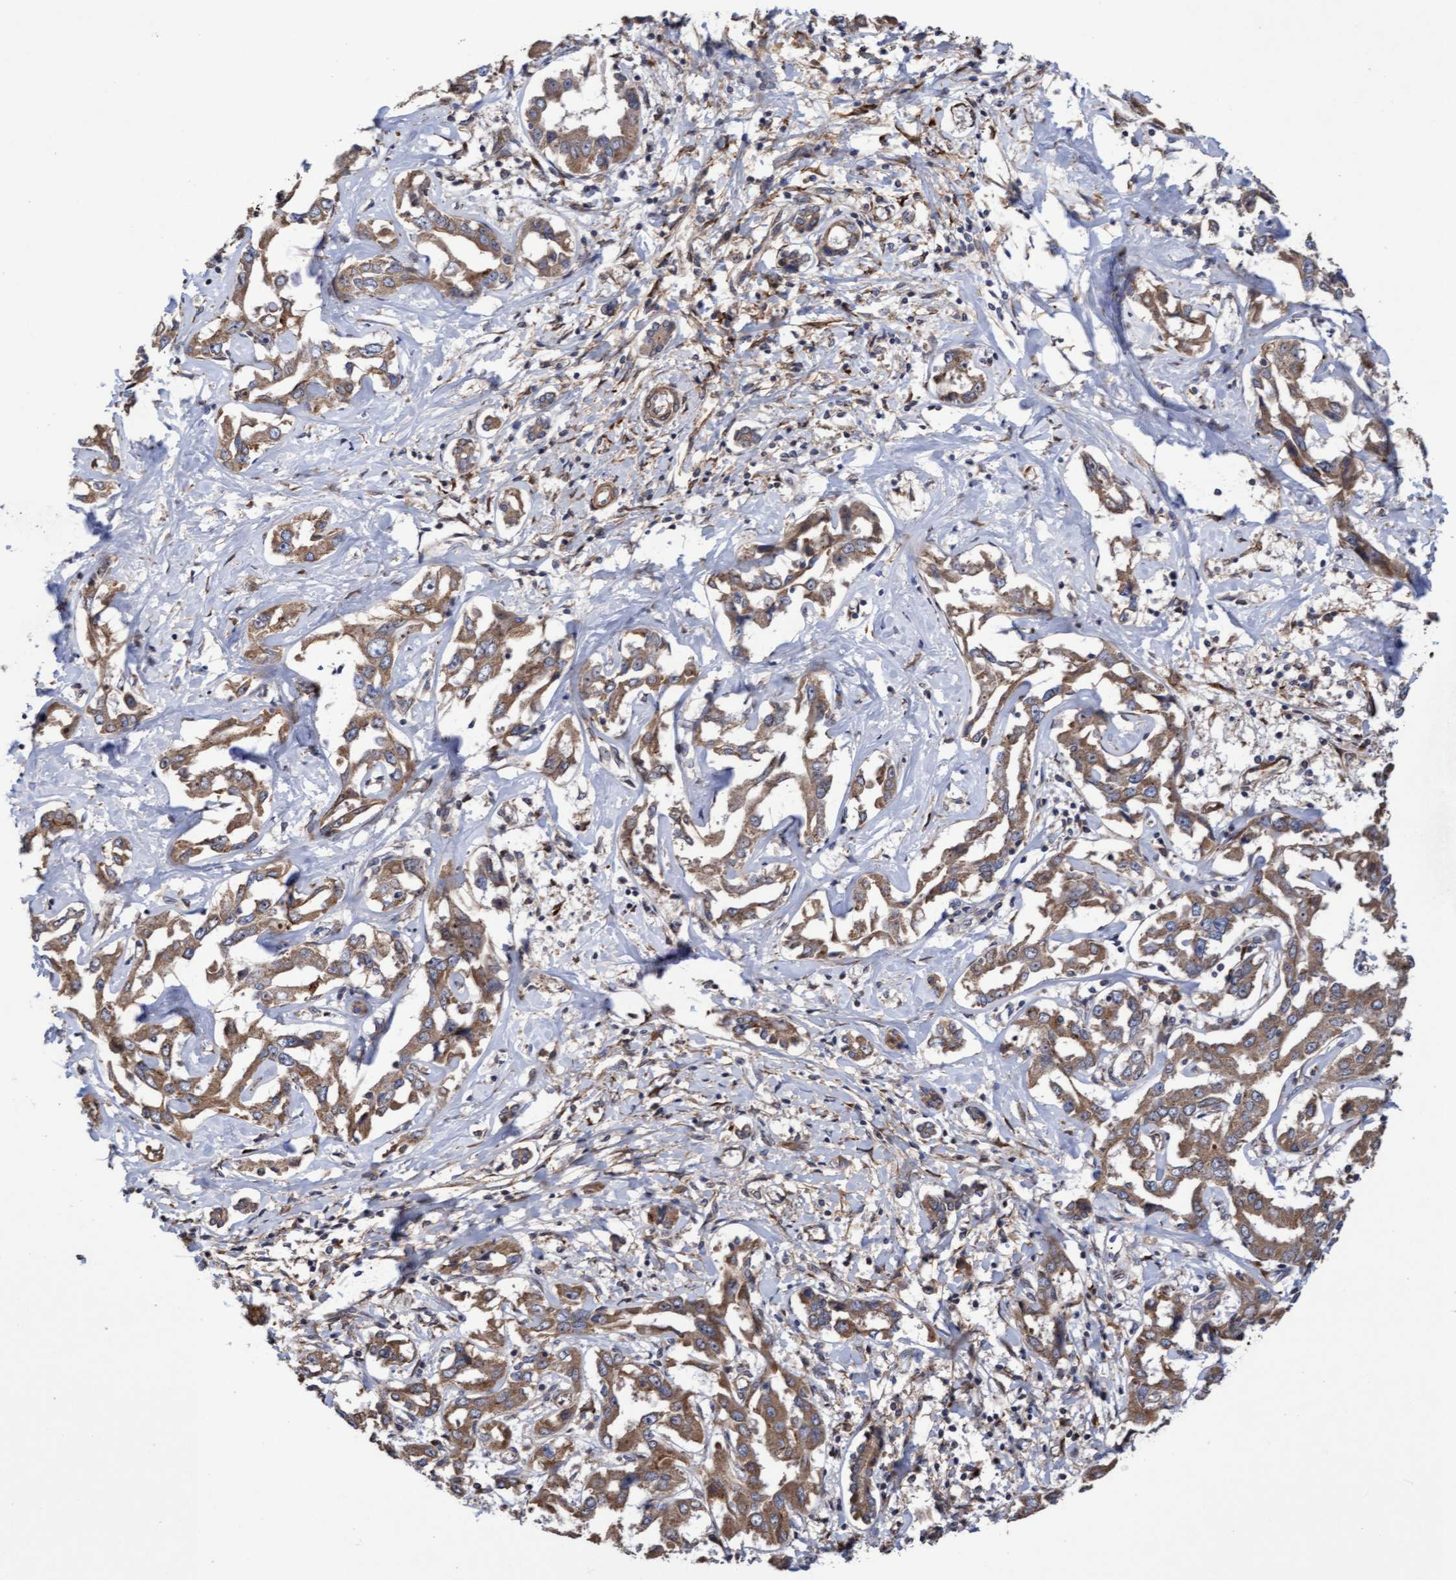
{"staining": {"intensity": "moderate", "quantity": ">75%", "location": "cytoplasmic/membranous"}, "tissue": "liver cancer", "cell_type": "Tumor cells", "image_type": "cancer", "snomed": [{"axis": "morphology", "description": "Cholangiocarcinoma"}, {"axis": "topography", "description": "Liver"}], "caption": "The histopathology image displays immunohistochemical staining of liver cancer. There is moderate cytoplasmic/membranous positivity is seen in about >75% of tumor cells. Using DAB (brown) and hematoxylin (blue) stains, captured at high magnification using brightfield microscopy.", "gene": "ELP5", "patient": {"sex": "male", "age": 59}}